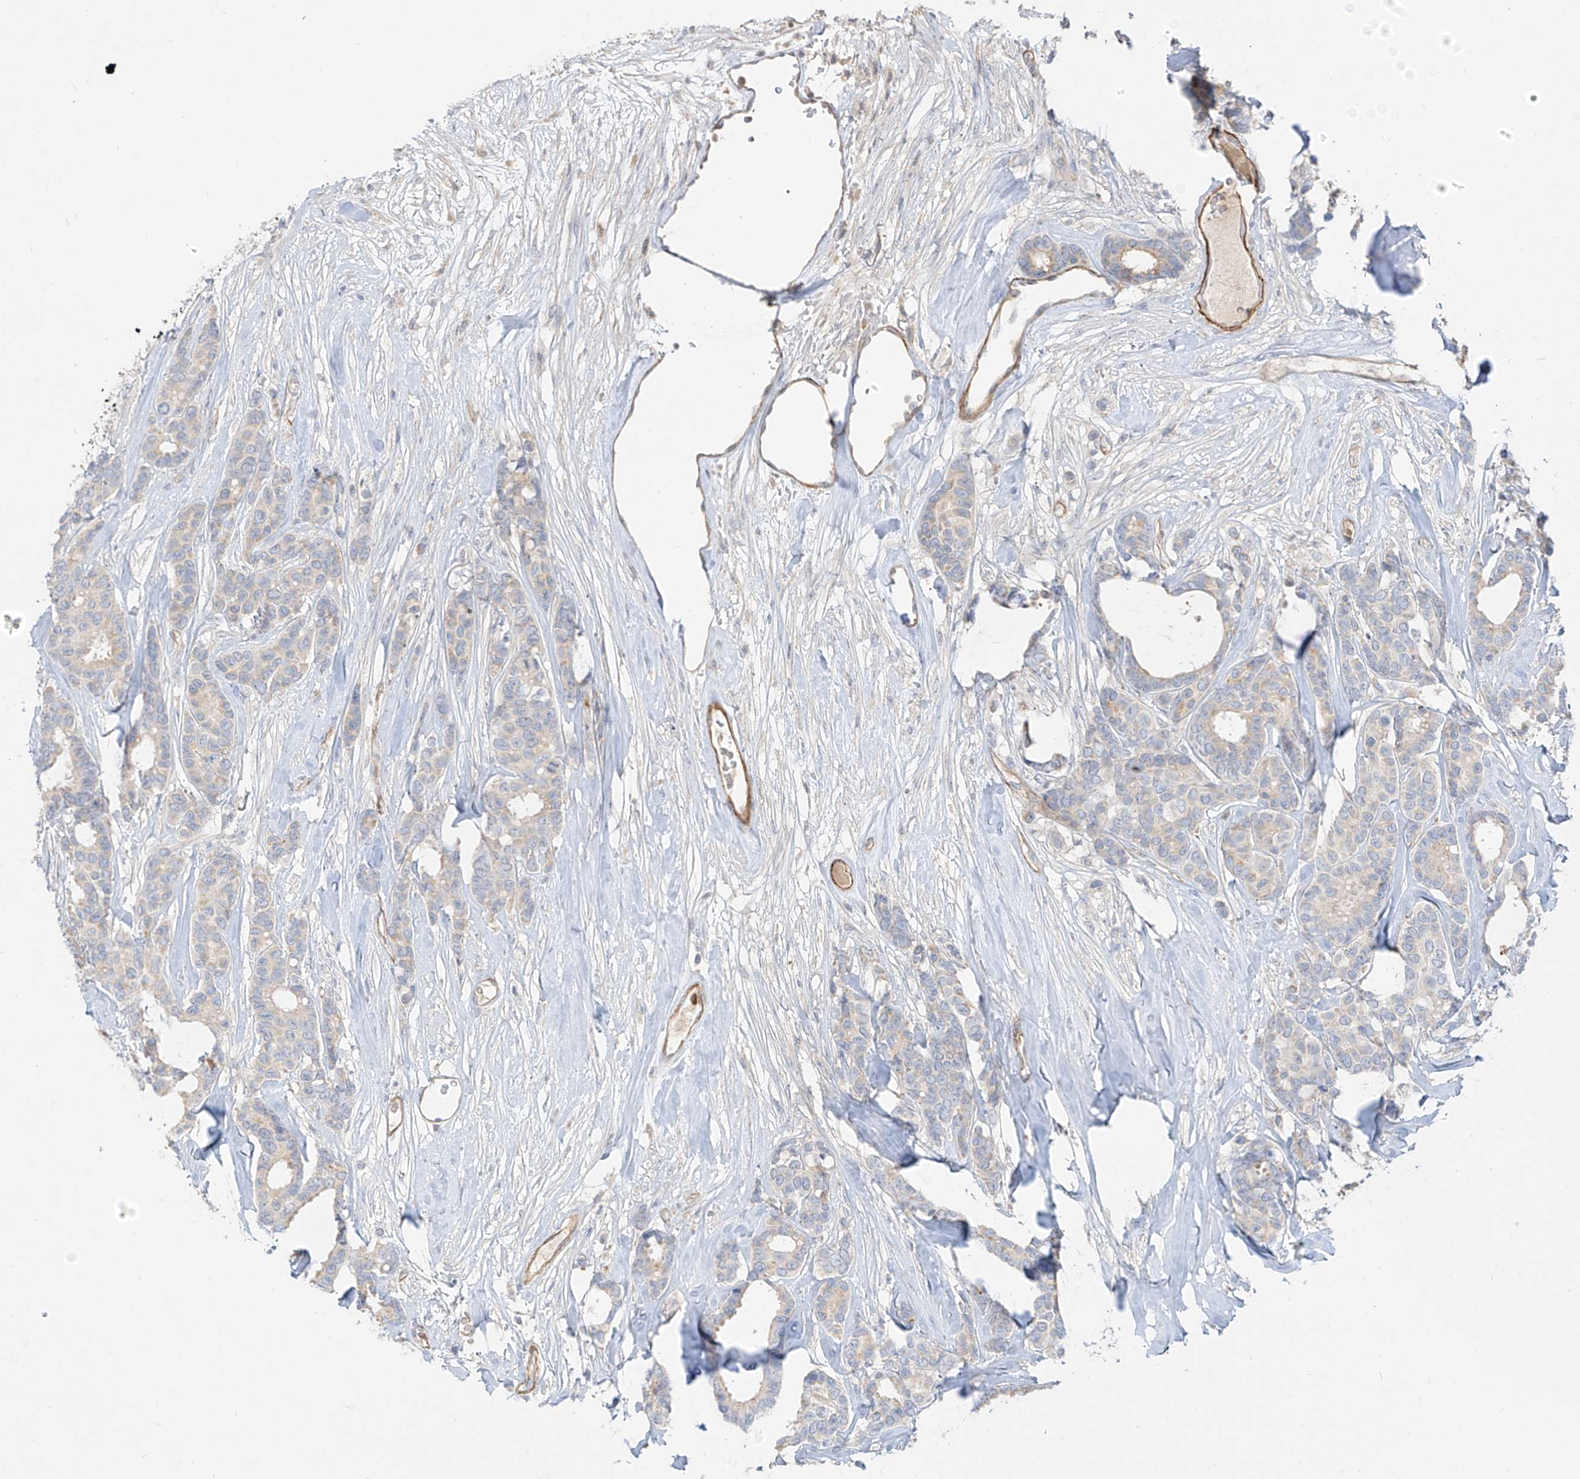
{"staining": {"intensity": "negative", "quantity": "none", "location": "none"}, "tissue": "breast cancer", "cell_type": "Tumor cells", "image_type": "cancer", "snomed": [{"axis": "morphology", "description": "Duct carcinoma"}, {"axis": "topography", "description": "Breast"}], "caption": "This photomicrograph is of breast cancer (intraductal carcinoma) stained with immunohistochemistry to label a protein in brown with the nuclei are counter-stained blue. There is no expression in tumor cells.", "gene": "C2orf42", "patient": {"sex": "female", "age": 87}}